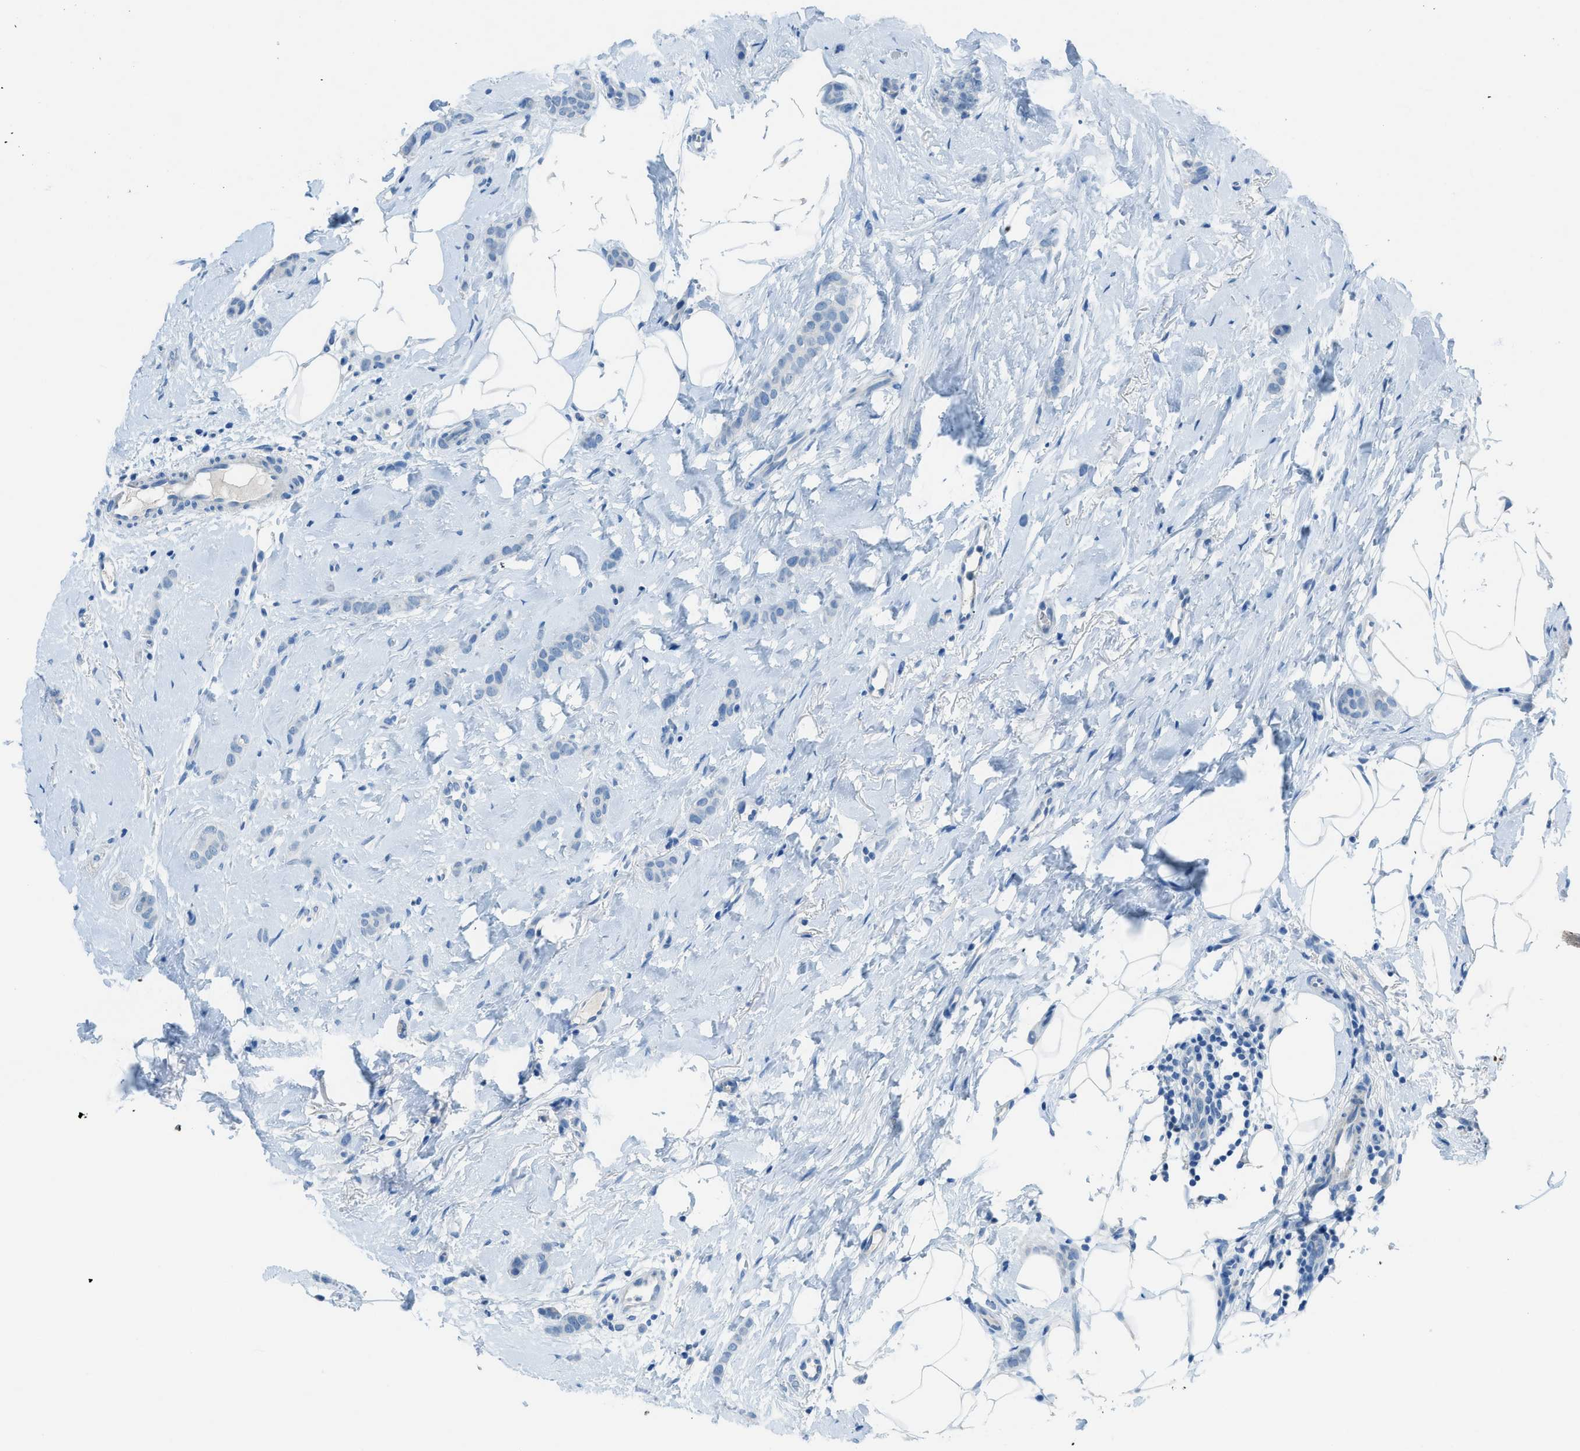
{"staining": {"intensity": "negative", "quantity": "none", "location": "none"}, "tissue": "breast cancer", "cell_type": "Tumor cells", "image_type": "cancer", "snomed": [{"axis": "morphology", "description": "Lobular carcinoma"}, {"axis": "topography", "description": "Skin"}, {"axis": "topography", "description": "Breast"}], "caption": "A high-resolution image shows immunohistochemistry staining of breast cancer (lobular carcinoma), which exhibits no significant positivity in tumor cells.", "gene": "ACAN", "patient": {"sex": "female", "age": 46}}